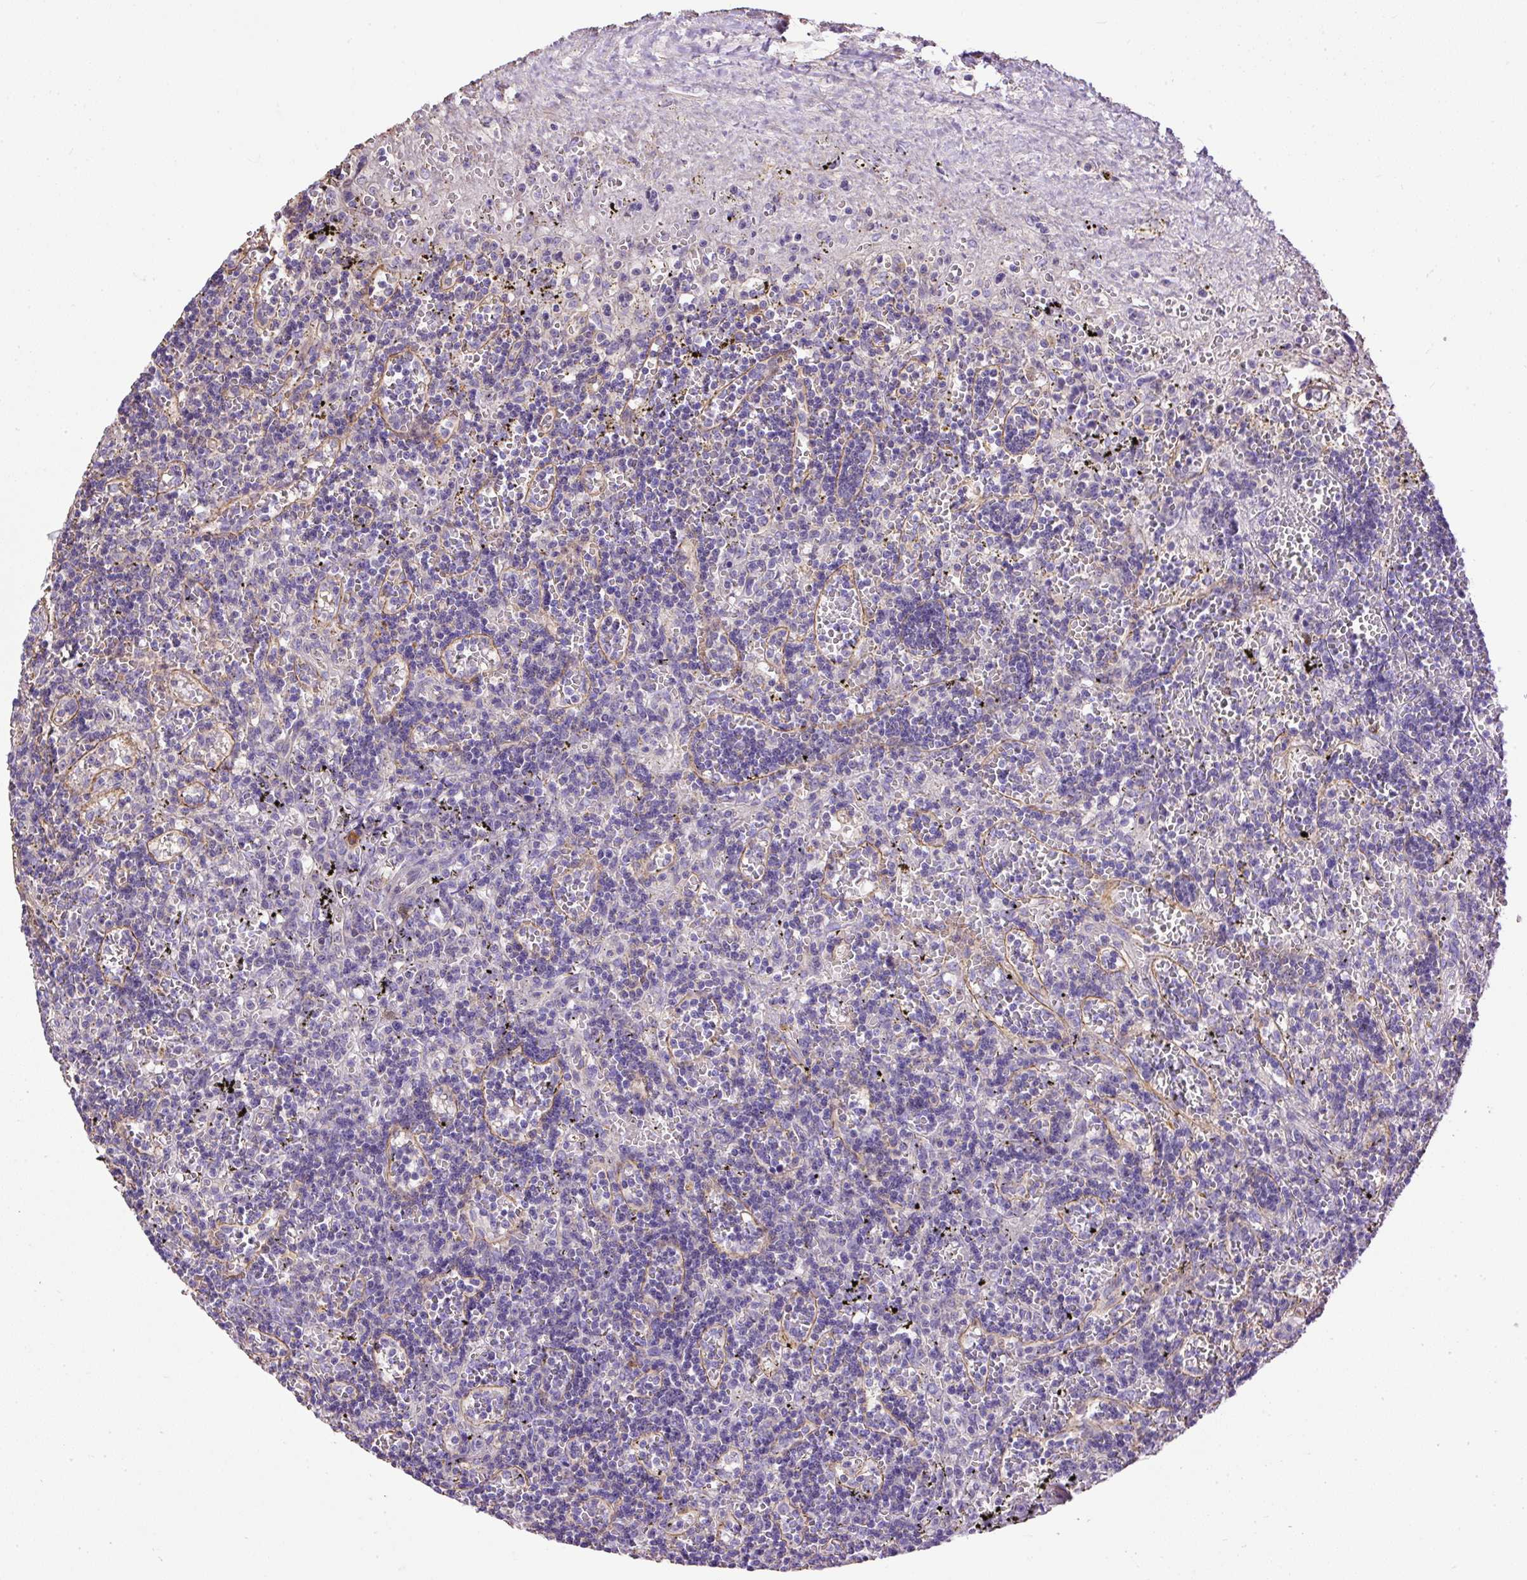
{"staining": {"intensity": "negative", "quantity": "none", "location": "none"}, "tissue": "lymphoma", "cell_type": "Tumor cells", "image_type": "cancer", "snomed": [{"axis": "morphology", "description": "Malignant lymphoma, non-Hodgkin's type, Low grade"}, {"axis": "topography", "description": "Spleen"}], "caption": "Immunohistochemistry (IHC) of malignant lymphoma, non-Hodgkin's type (low-grade) shows no staining in tumor cells. (DAB immunohistochemistry with hematoxylin counter stain).", "gene": "CFAP47", "patient": {"sex": "male", "age": 60}}